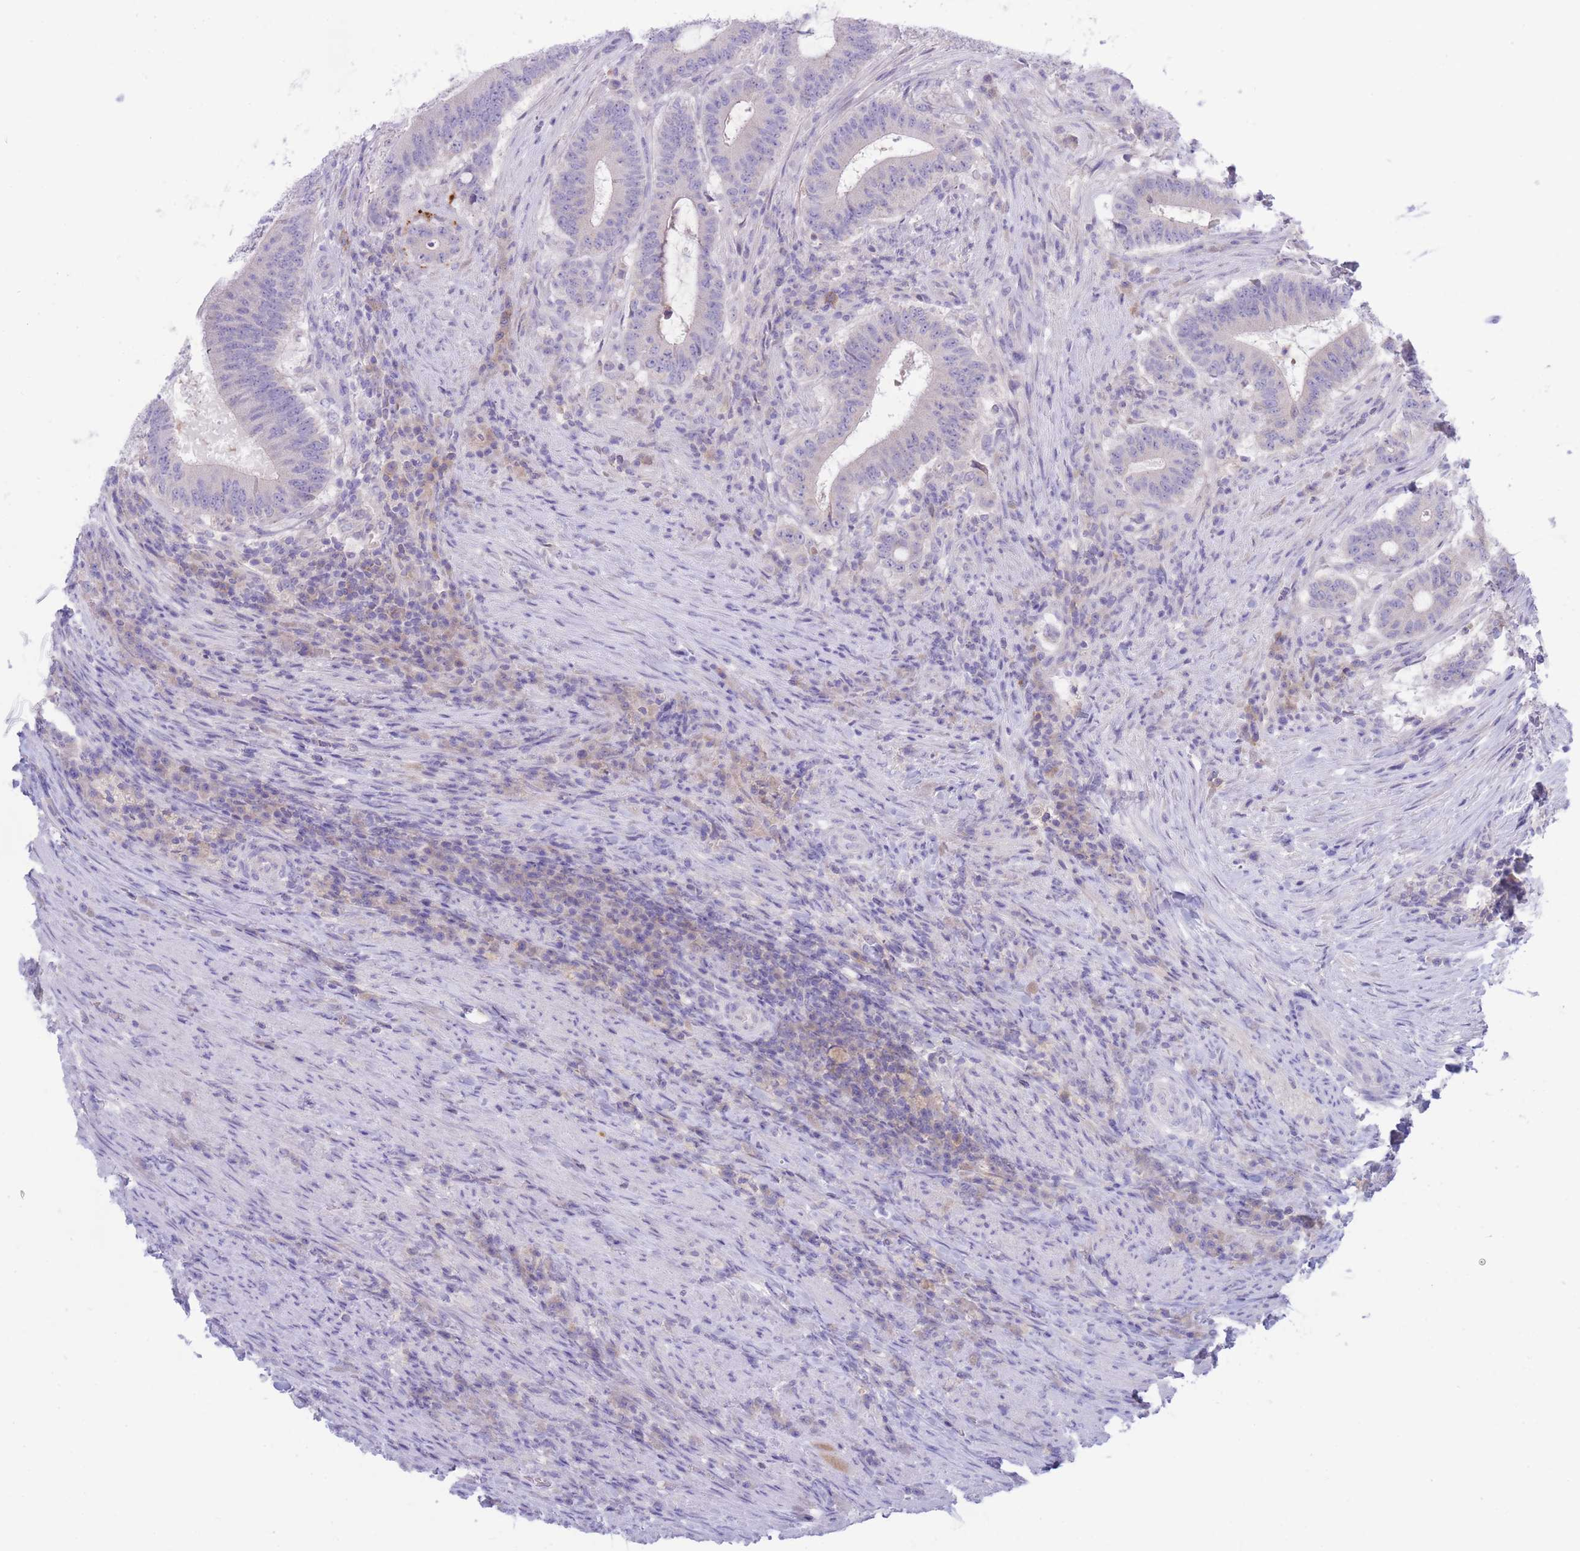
{"staining": {"intensity": "negative", "quantity": "none", "location": "none"}, "tissue": "colorectal cancer", "cell_type": "Tumor cells", "image_type": "cancer", "snomed": [{"axis": "morphology", "description": "Adenocarcinoma, NOS"}, {"axis": "topography", "description": "Colon"}], "caption": "This image is of colorectal cancer stained with immunohistochemistry (IHC) to label a protein in brown with the nuclei are counter-stained blue. There is no positivity in tumor cells.", "gene": "PCDHB3", "patient": {"sex": "female", "age": 43}}